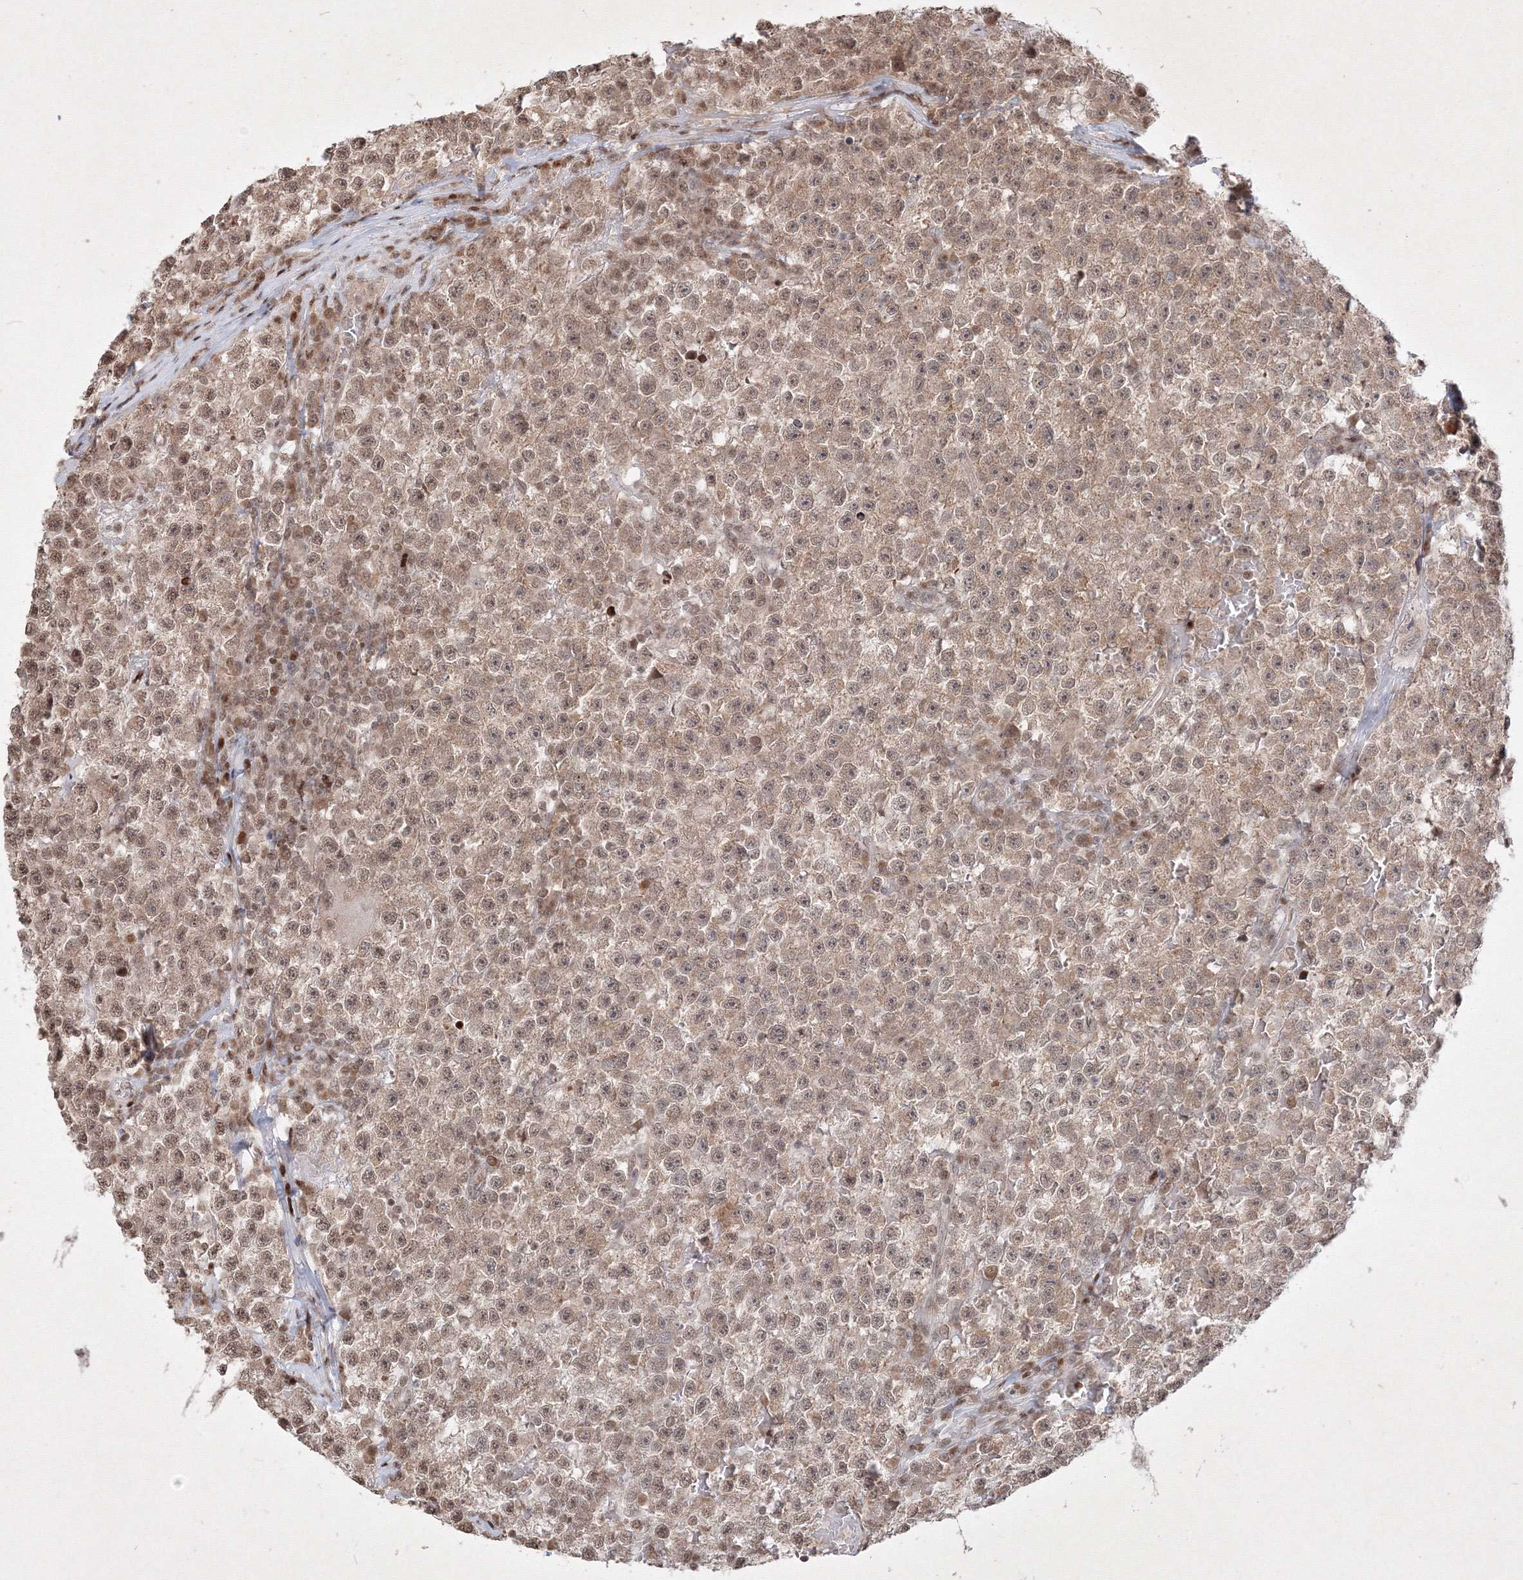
{"staining": {"intensity": "moderate", "quantity": ">75%", "location": "cytoplasmic/membranous,nuclear"}, "tissue": "testis cancer", "cell_type": "Tumor cells", "image_type": "cancer", "snomed": [{"axis": "morphology", "description": "Seminoma, NOS"}, {"axis": "topography", "description": "Testis"}], "caption": "Seminoma (testis) stained with a brown dye exhibits moderate cytoplasmic/membranous and nuclear positive positivity in about >75% of tumor cells.", "gene": "TAB1", "patient": {"sex": "male", "age": 22}}